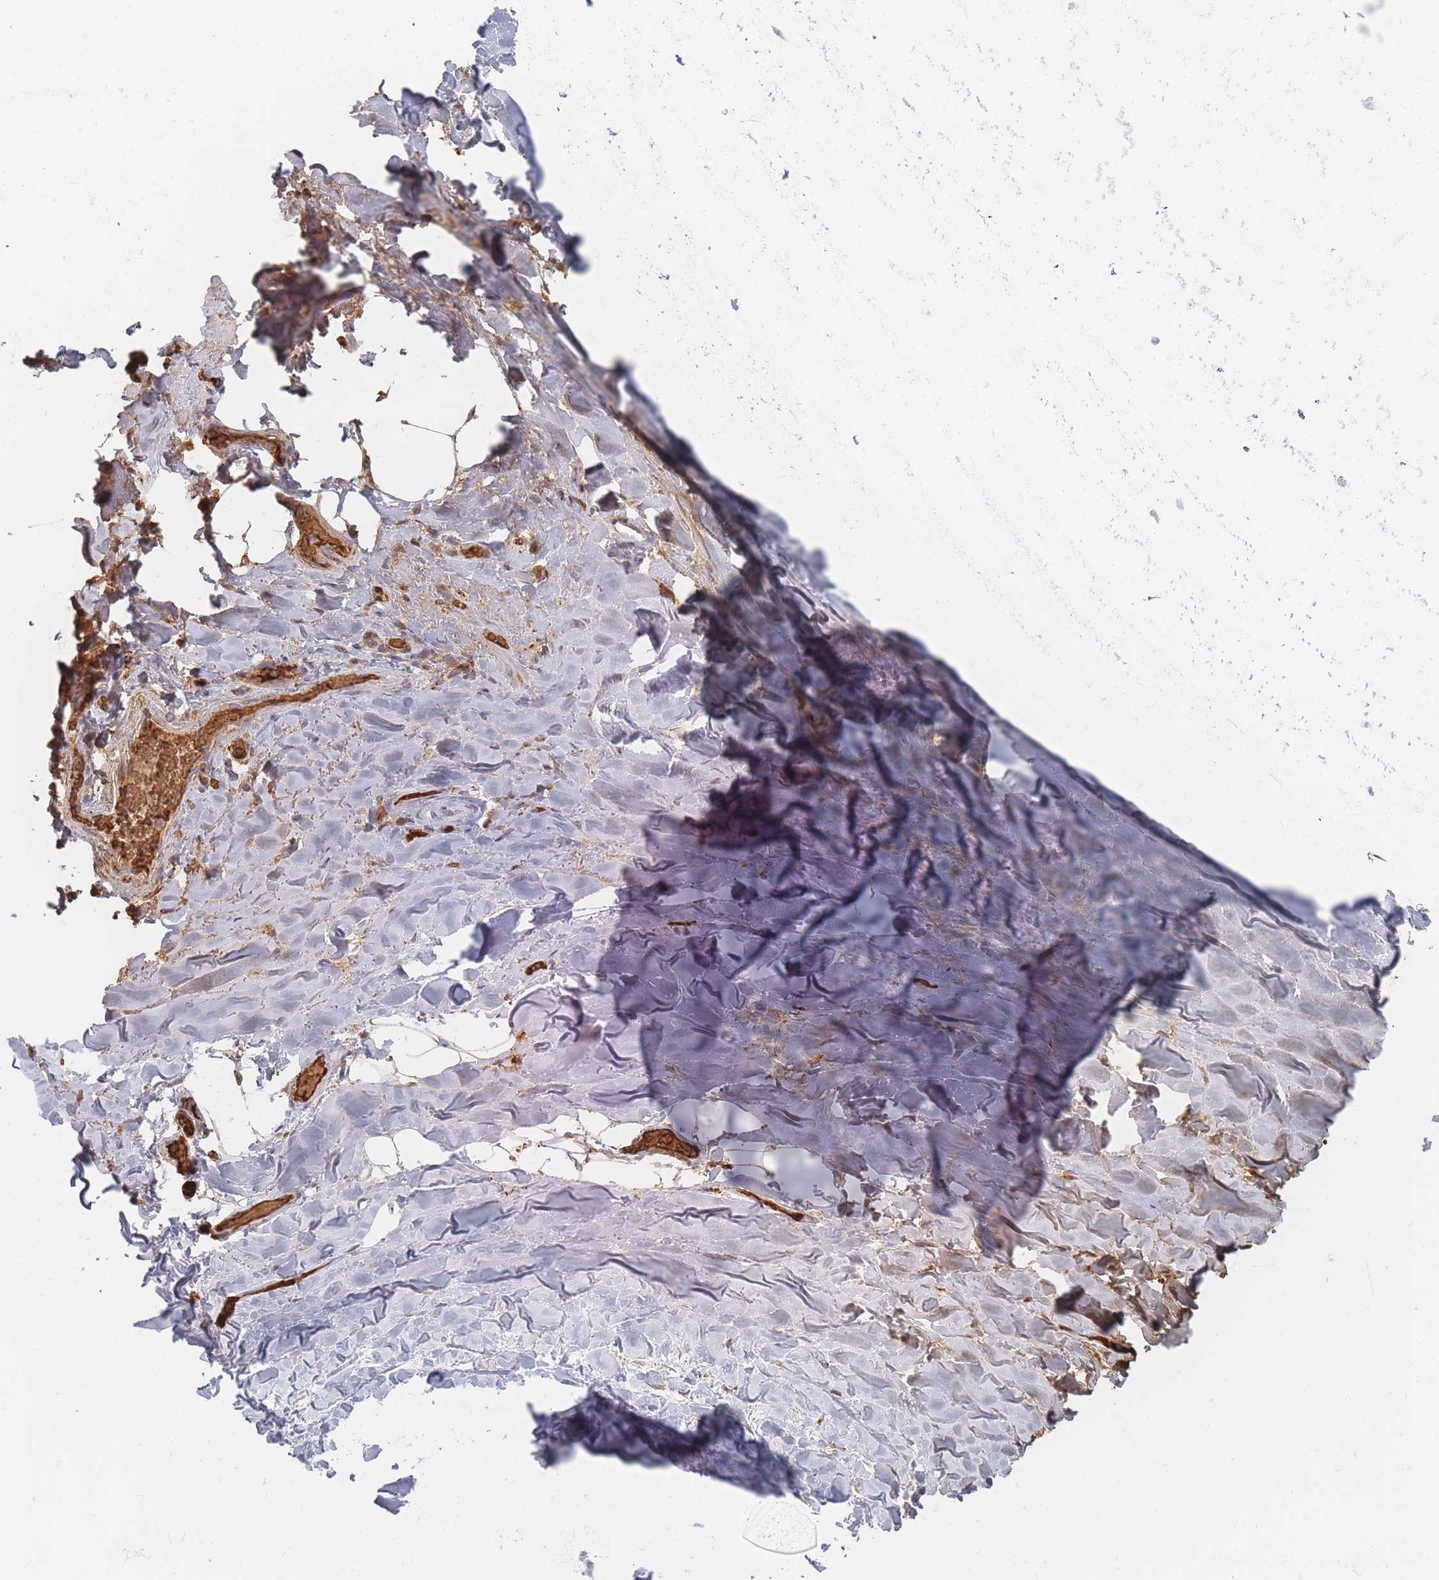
{"staining": {"intensity": "strong", "quantity": ">75%", "location": "cytoplasmic/membranous"}, "tissue": "adipose tissue", "cell_type": "Adipocytes", "image_type": "normal", "snomed": [{"axis": "morphology", "description": "Normal tissue, NOS"}, {"axis": "topography", "description": "Lymph node"}, {"axis": "topography", "description": "Cartilage tissue"}, {"axis": "topography", "description": "Bronchus"}], "caption": "Immunohistochemistry (DAB) staining of benign adipose tissue demonstrates strong cytoplasmic/membranous protein expression in about >75% of adipocytes. (DAB (3,3'-diaminobenzidine) = brown stain, brightfield microscopy at high magnification).", "gene": "SLC2A6", "patient": {"sex": "male", "age": 63}}